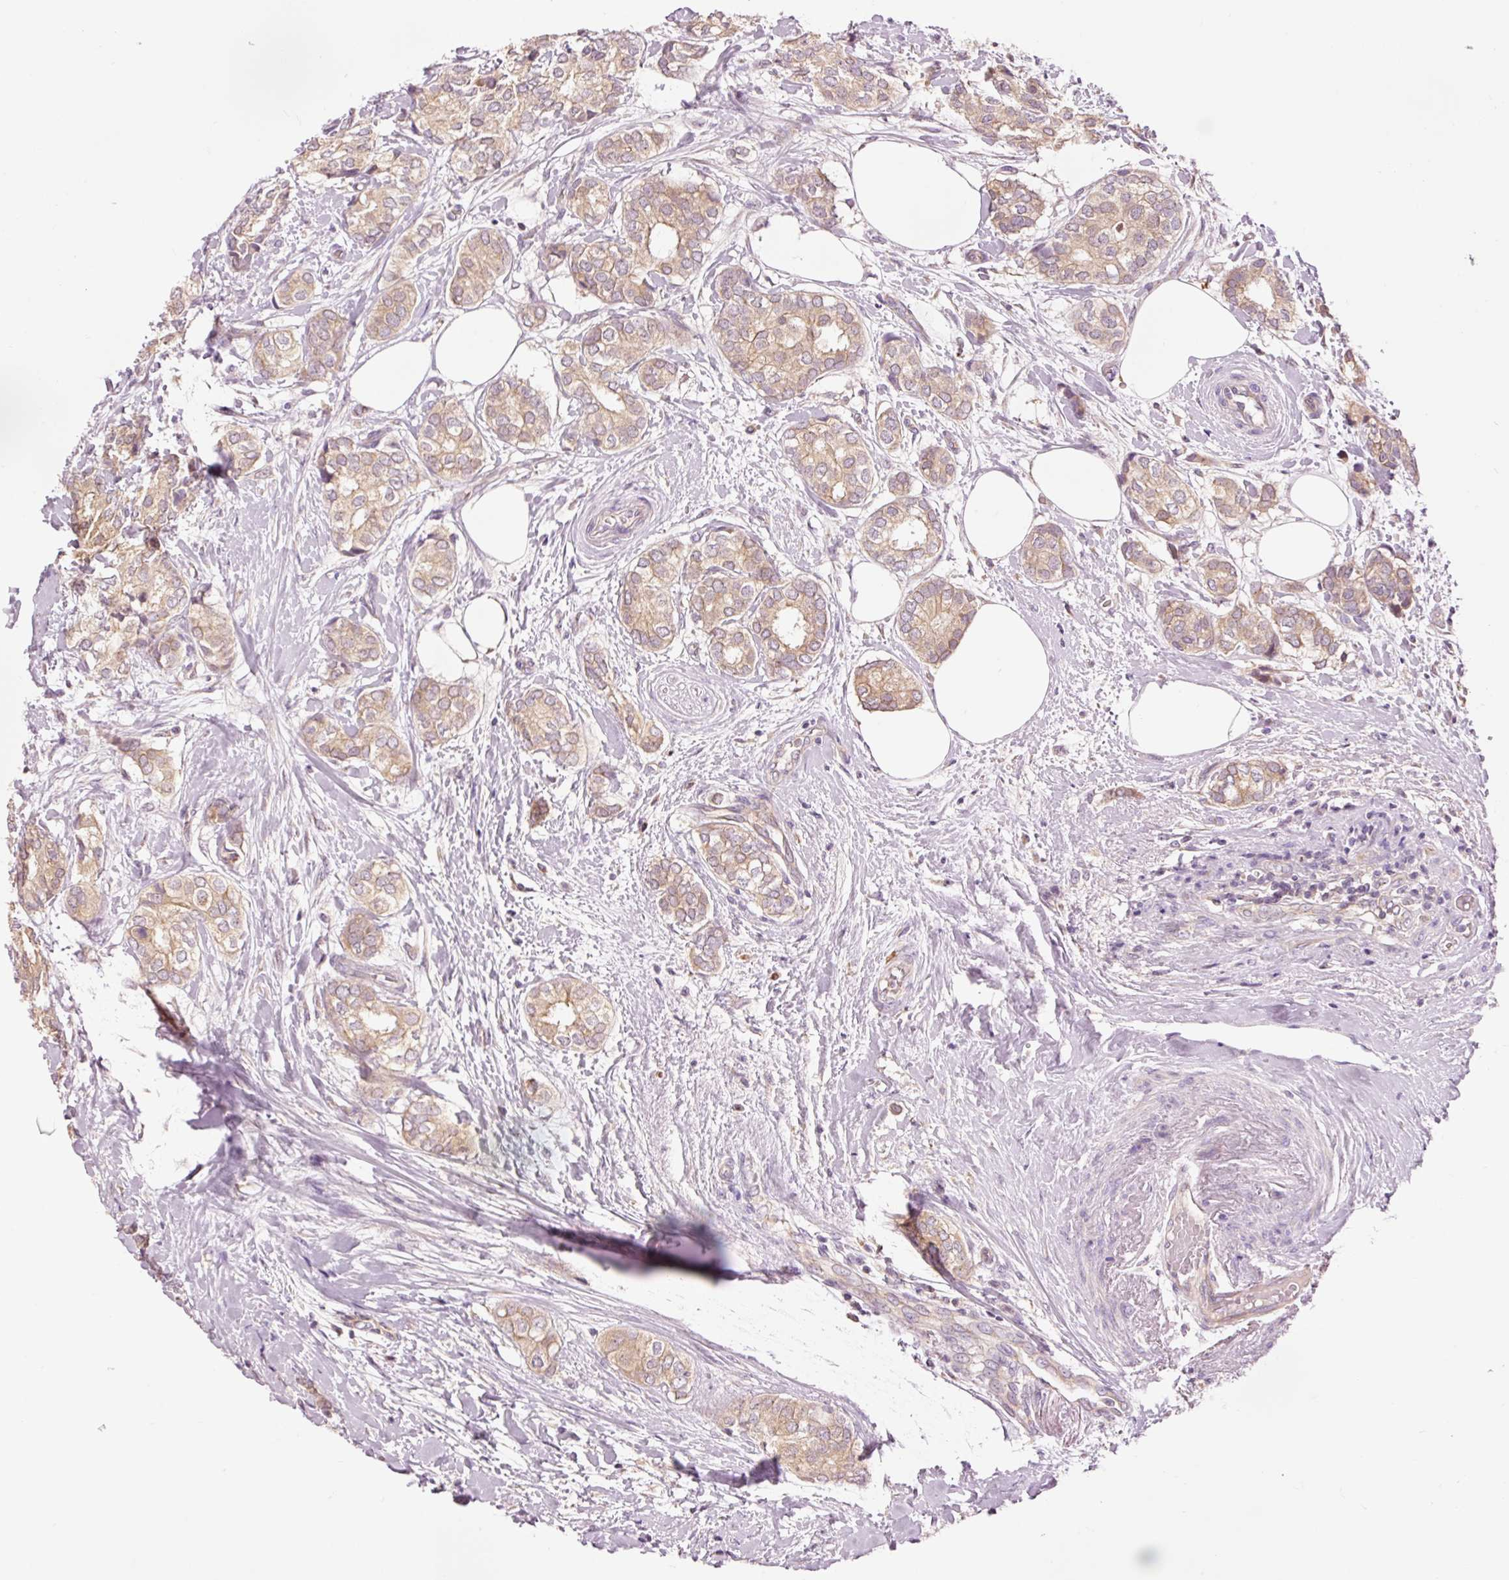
{"staining": {"intensity": "weak", "quantity": ">75%", "location": "cytoplasmic/membranous"}, "tissue": "breast cancer", "cell_type": "Tumor cells", "image_type": "cancer", "snomed": [{"axis": "morphology", "description": "Duct carcinoma"}, {"axis": "topography", "description": "Breast"}], "caption": "This image displays breast cancer (intraductal carcinoma) stained with immunohistochemistry (IHC) to label a protein in brown. The cytoplasmic/membranous of tumor cells show weak positivity for the protein. Nuclei are counter-stained blue.", "gene": "PRDX5", "patient": {"sex": "female", "age": 73}}